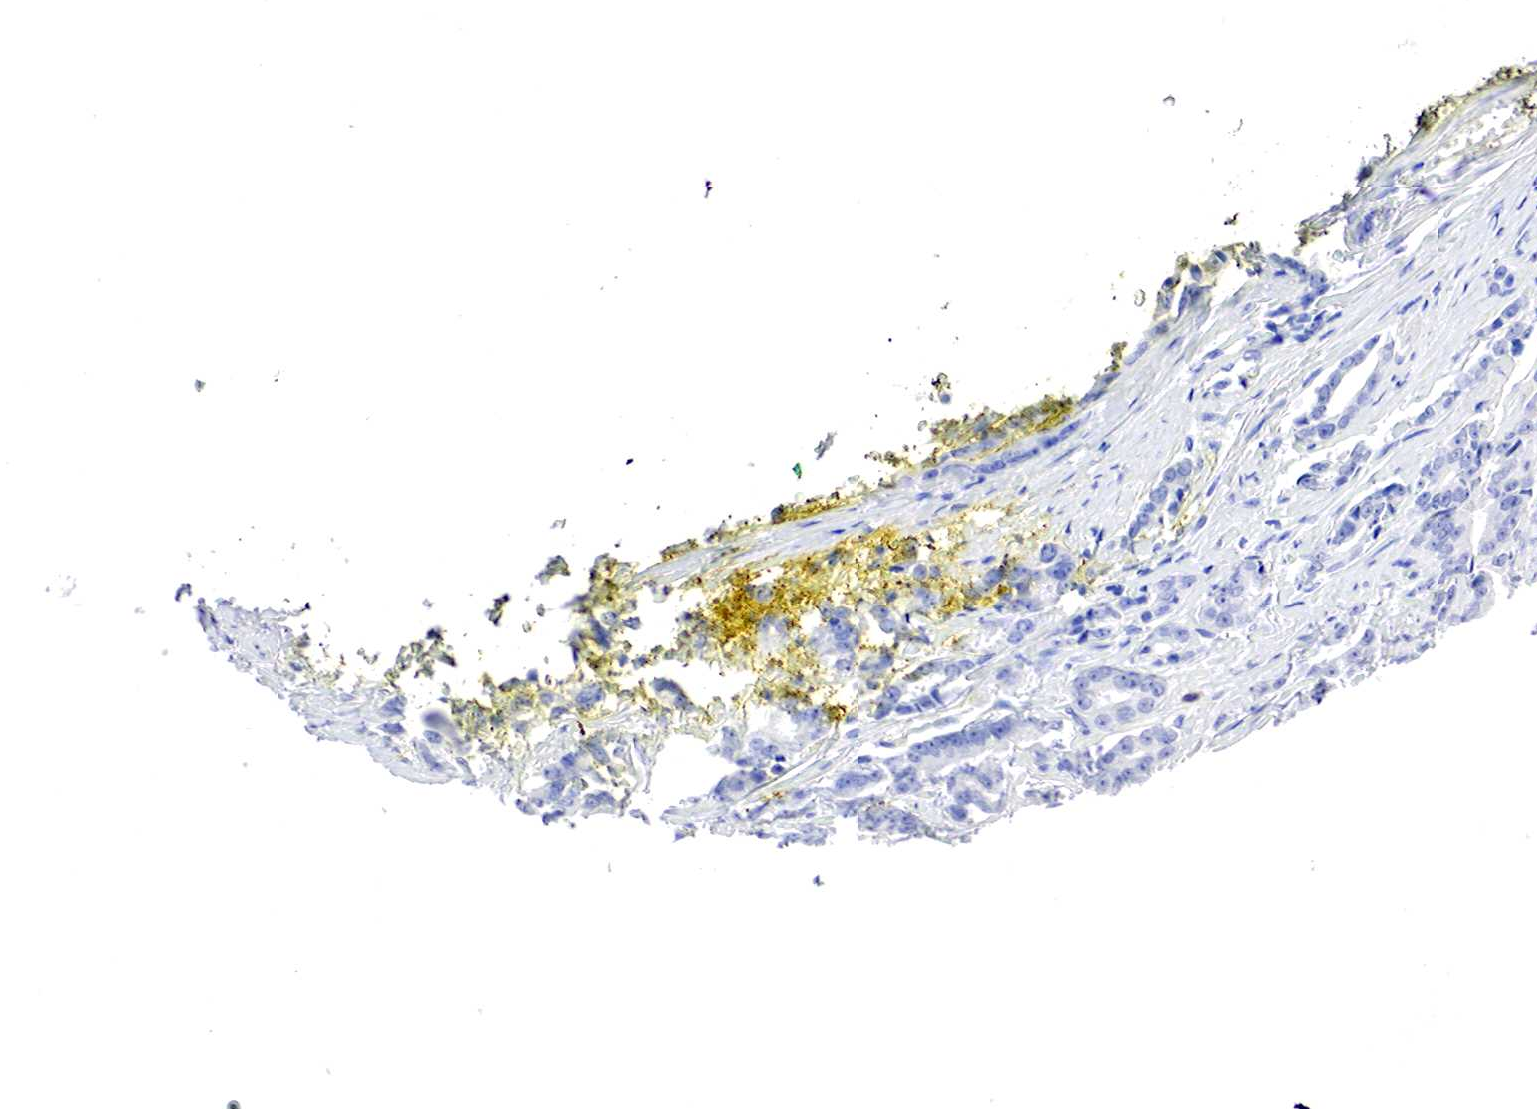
{"staining": {"intensity": "negative", "quantity": "none", "location": "none"}, "tissue": "prostate cancer", "cell_type": "Tumor cells", "image_type": "cancer", "snomed": [{"axis": "morphology", "description": "Adenocarcinoma, Medium grade"}, {"axis": "topography", "description": "Prostate"}], "caption": "Tumor cells show no significant protein positivity in prostate adenocarcinoma (medium-grade). Nuclei are stained in blue.", "gene": "OTC", "patient": {"sex": "male", "age": 65}}